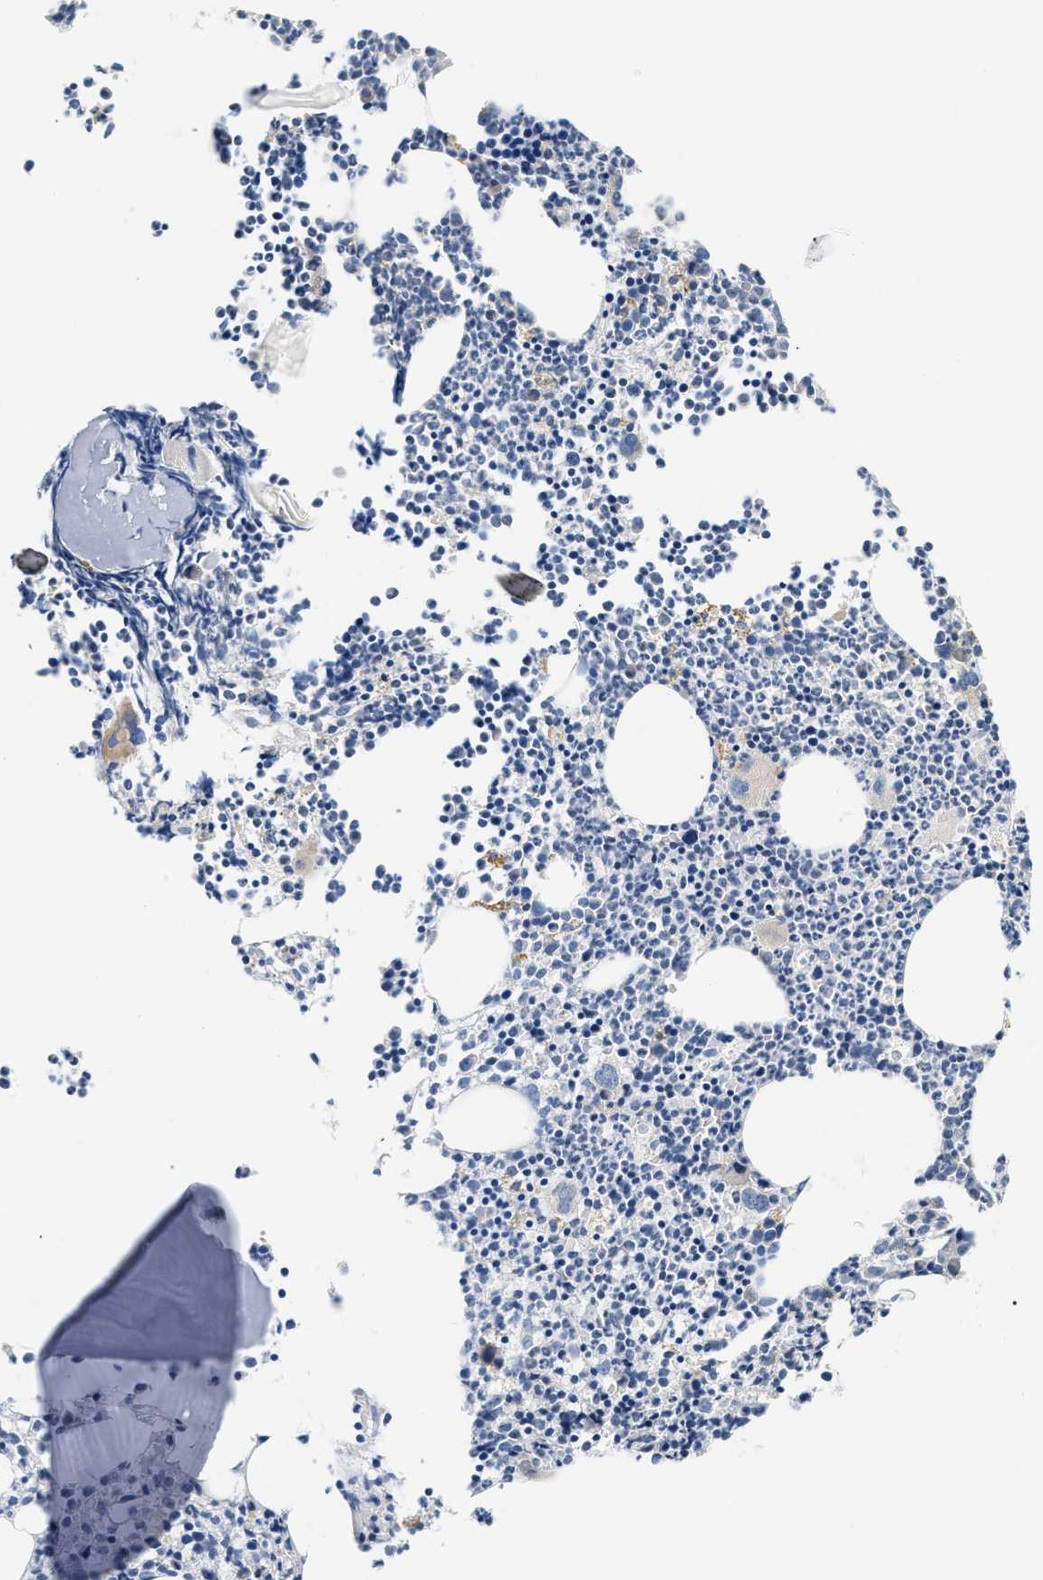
{"staining": {"intensity": "strong", "quantity": "25%-75%", "location": "cytoplasmic/membranous"}, "tissue": "bone marrow", "cell_type": "Hematopoietic cells", "image_type": "normal", "snomed": [{"axis": "morphology", "description": "Normal tissue, NOS"}, {"axis": "morphology", "description": "Inflammation, NOS"}, {"axis": "topography", "description": "Bone marrow"}], "caption": "Bone marrow stained with immunohistochemistry shows strong cytoplasmic/membranous staining in approximately 25%-75% of hematopoietic cells.", "gene": "HDHD3", "patient": {"sex": "female", "age": 53}}